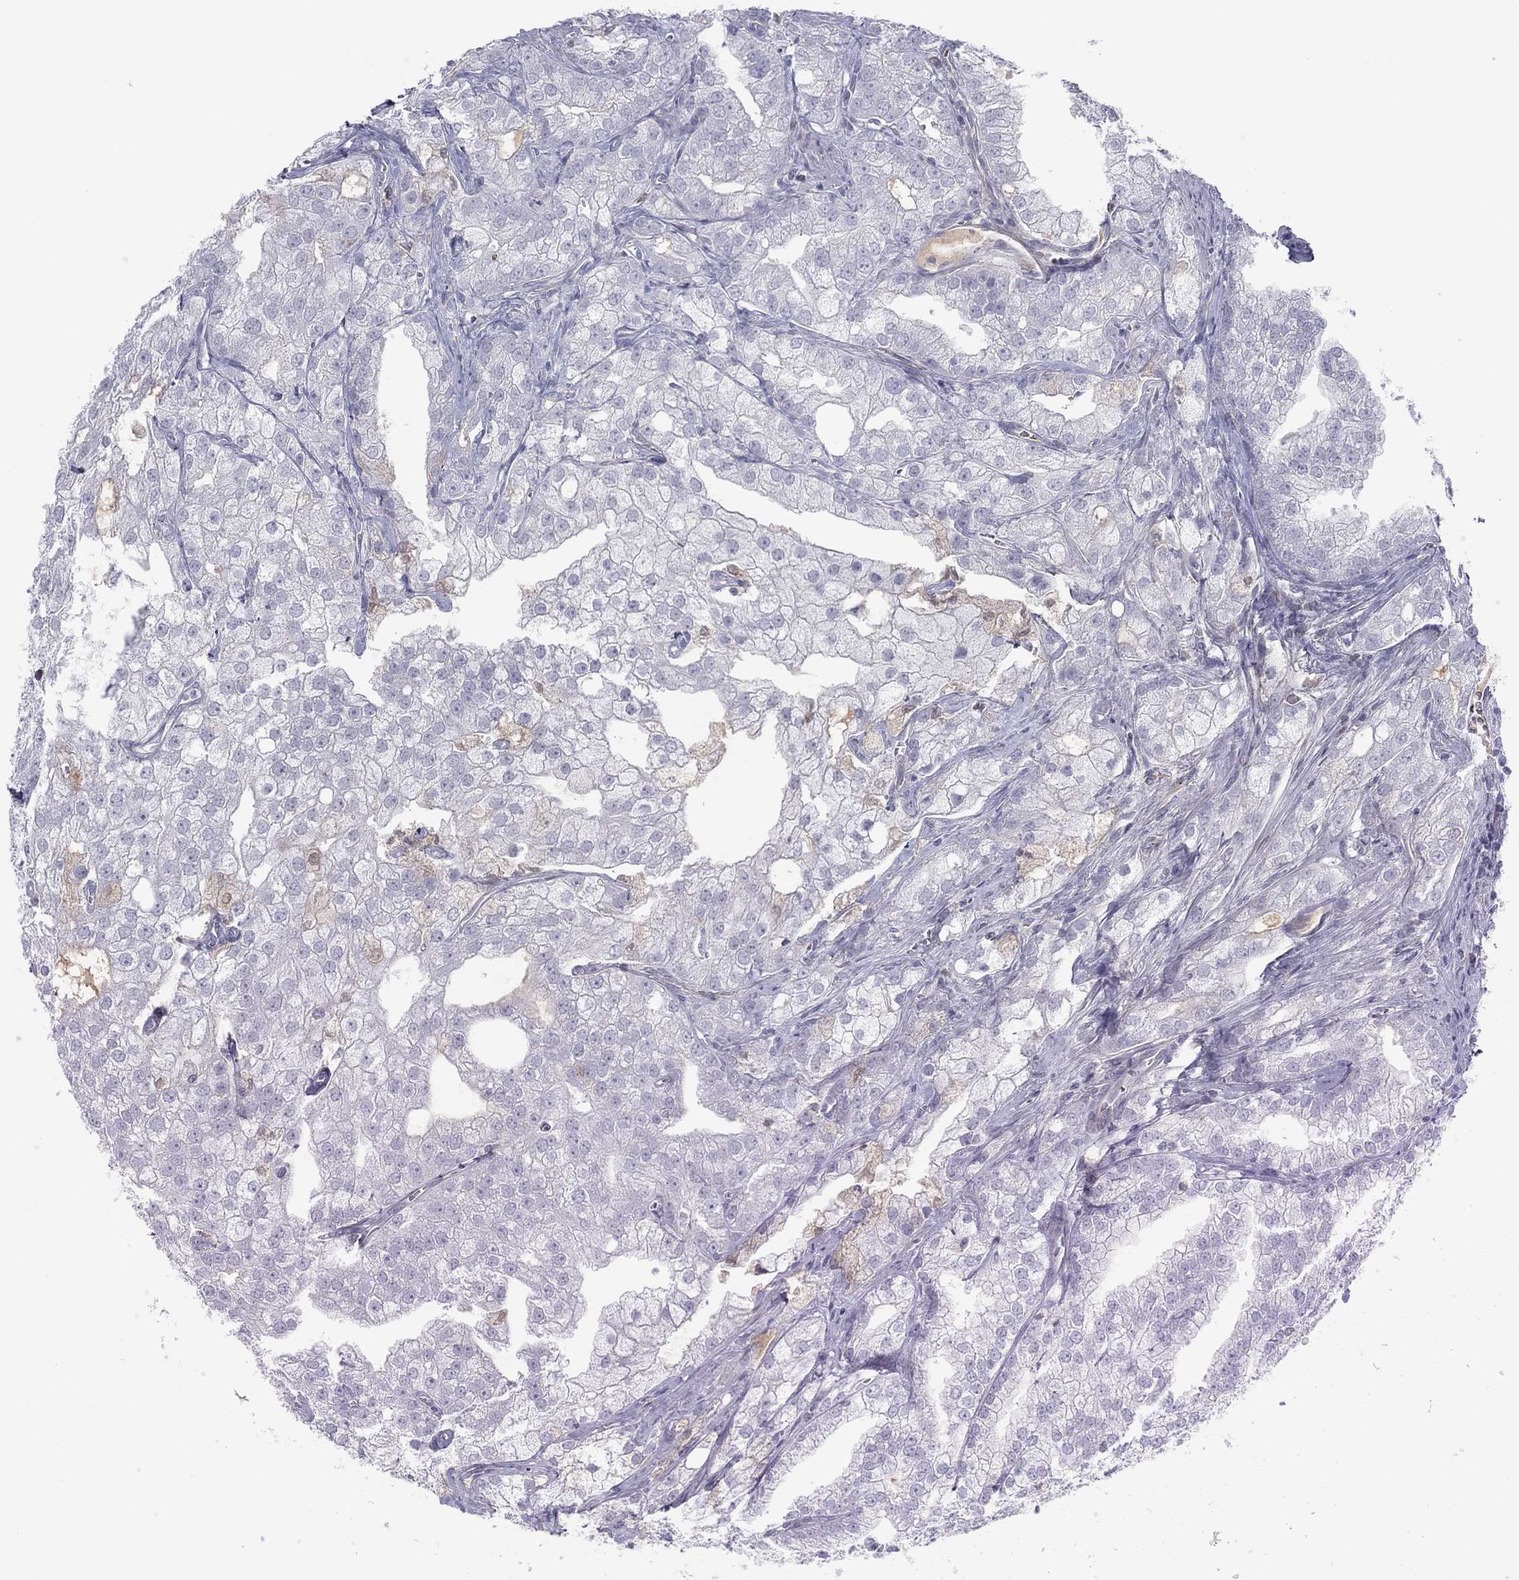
{"staining": {"intensity": "weak", "quantity": "<25%", "location": "cytoplasmic/membranous"}, "tissue": "prostate cancer", "cell_type": "Tumor cells", "image_type": "cancer", "snomed": [{"axis": "morphology", "description": "Adenocarcinoma, NOS"}, {"axis": "topography", "description": "Prostate"}], "caption": "Prostate cancer was stained to show a protein in brown. There is no significant positivity in tumor cells.", "gene": "CPT1B", "patient": {"sex": "male", "age": 70}}